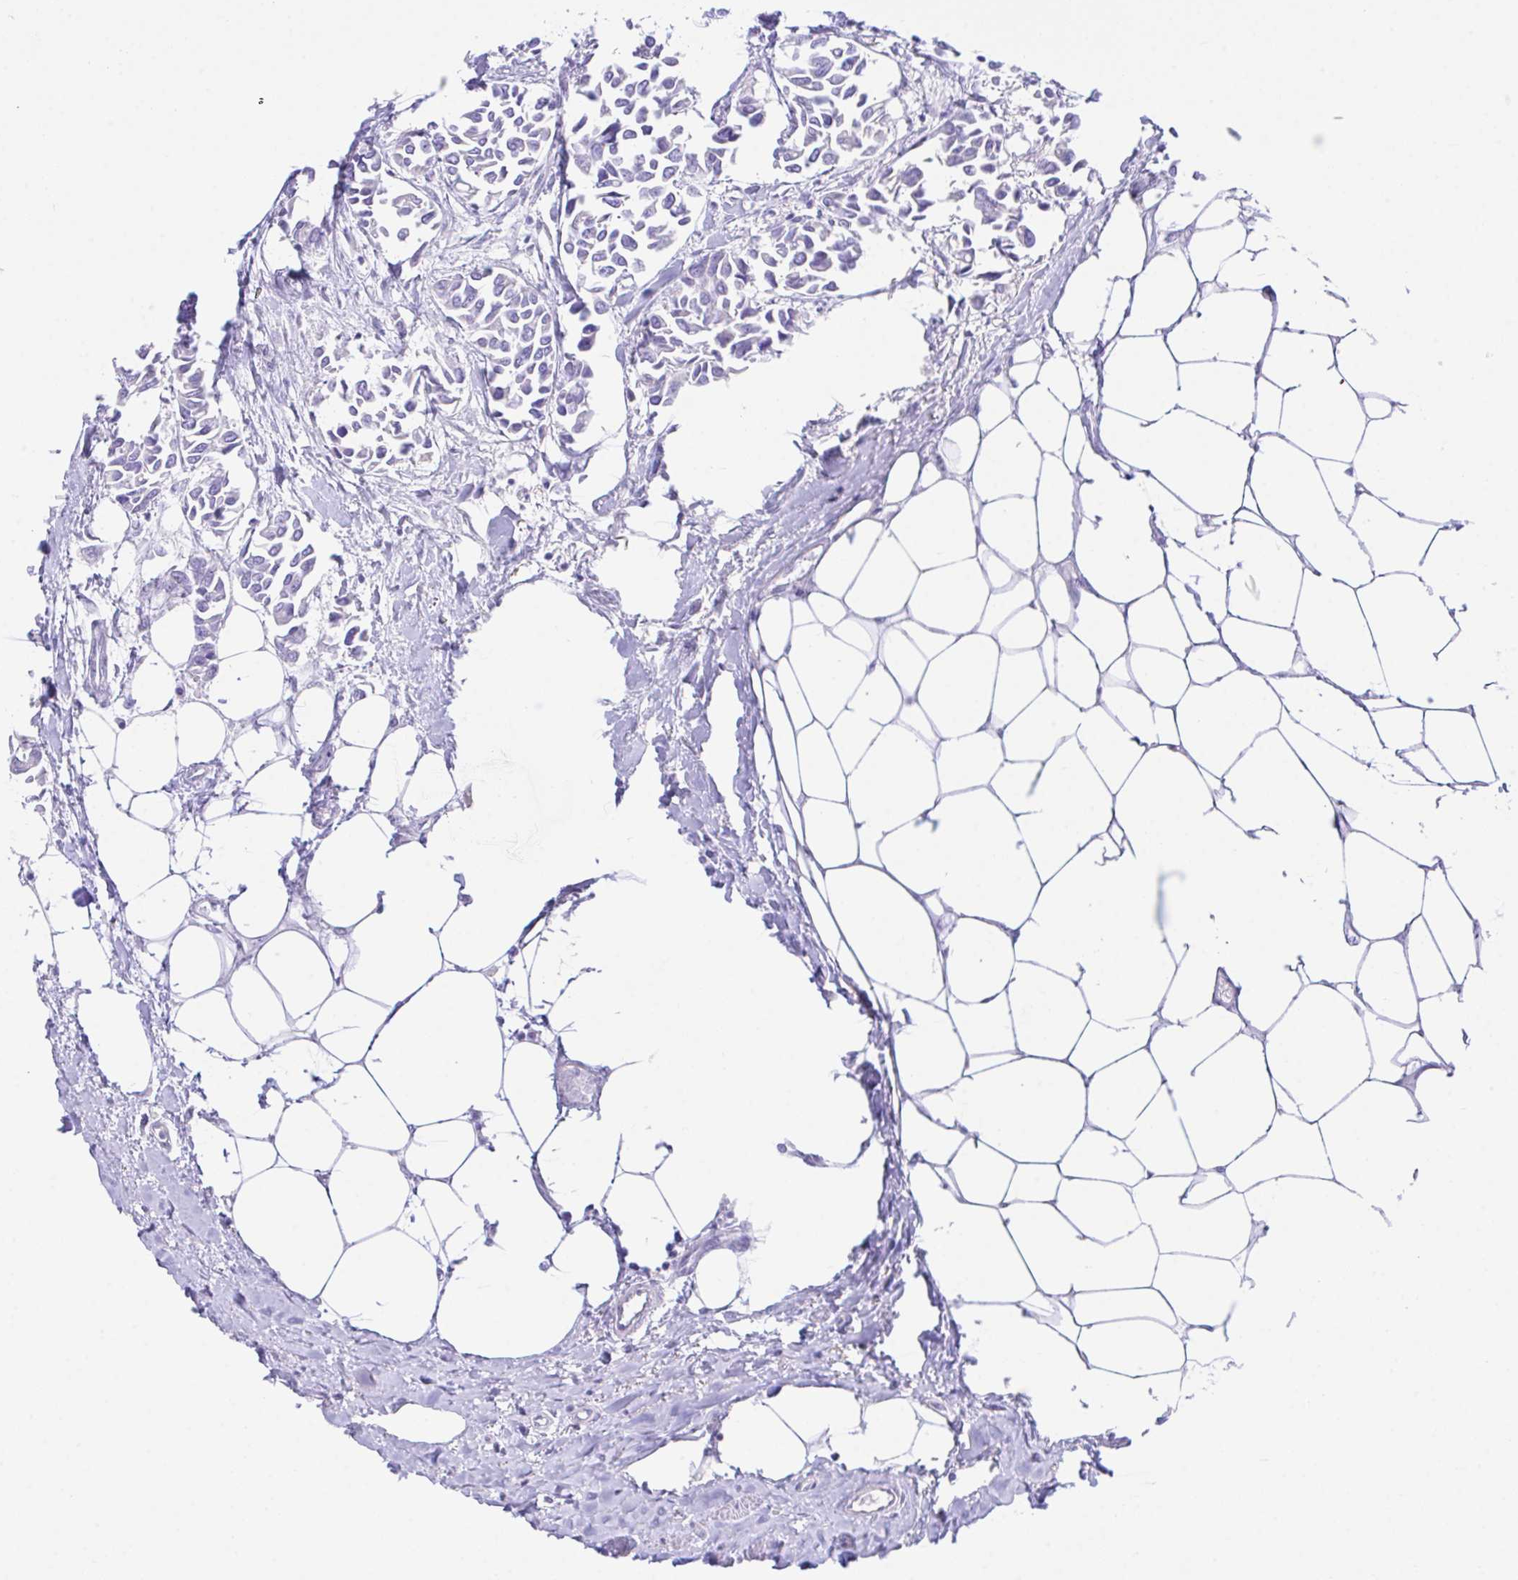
{"staining": {"intensity": "negative", "quantity": "none", "location": "none"}, "tissue": "breast cancer", "cell_type": "Tumor cells", "image_type": "cancer", "snomed": [{"axis": "morphology", "description": "Duct carcinoma"}, {"axis": "topography", "description": "Breast"}], "caption": "Breast cancer (infiltrating ductal carcinoma) was stained to show a protein in brown. There is no significant expression in tumor cells.", "gene": "SLC16A6", "patient": {"sex": "female", "age": 54}}